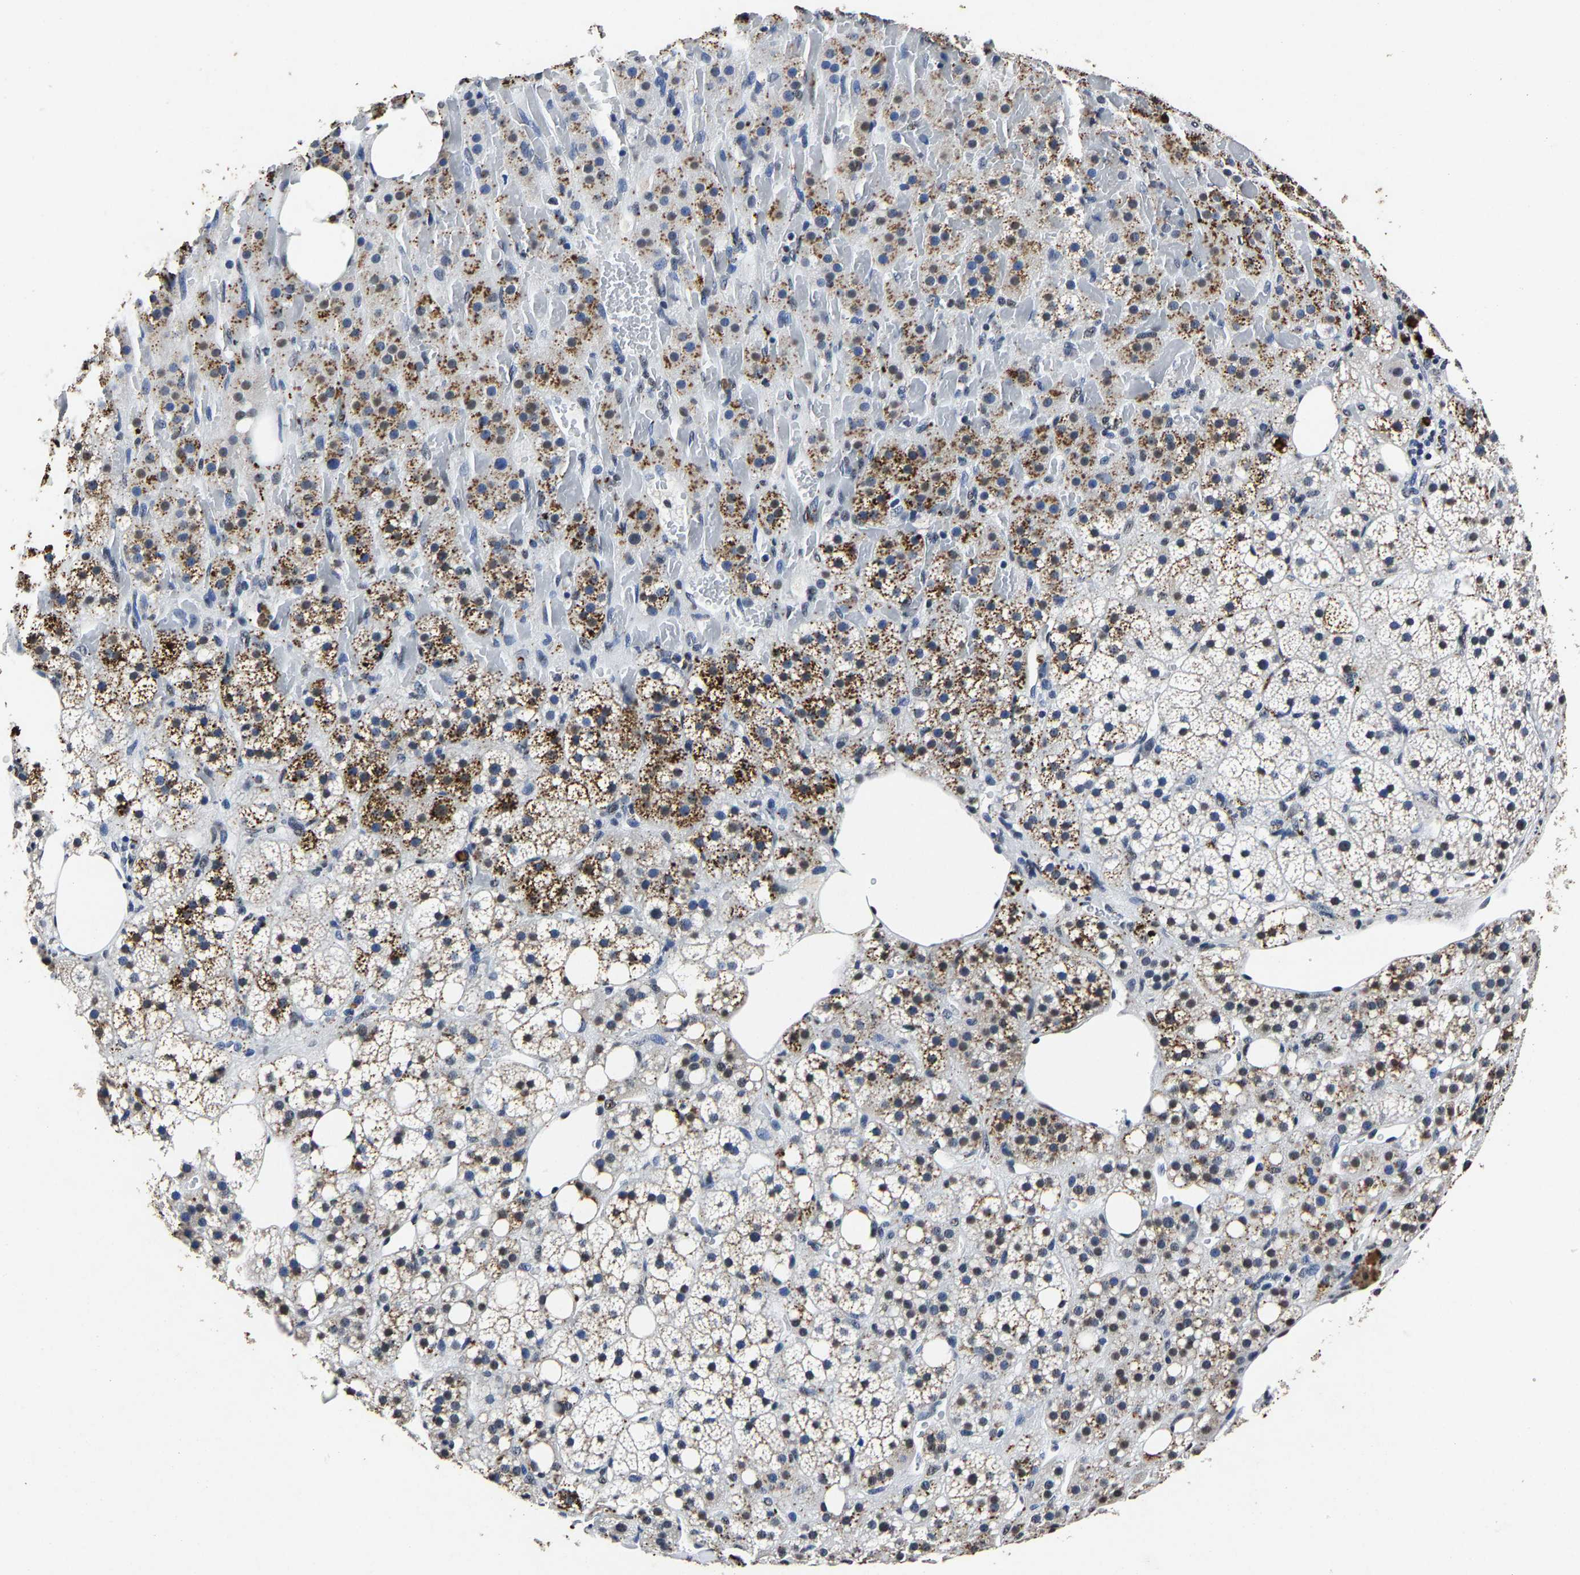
{"staining": {"intensity": "strong", "quantity": "<25%", "location": "cytoplasmic/membranous"}, "tissue": "adrenal gland", "cell_type": "Glandular cells", "image_type": "normal", "snomed": [{"axis": "morphology", "description": "Normal tissue, NOS"}, {"axis": "topography", "description": "Adrenal gland"}], "caption": "Immunohistochemistry photomicrograph of unremarkable adrenal gland: human adrenal gland stained using IHC exhibits medium levels of strong protein expression localized specifically in the cytoplasmic/membranous of glandular cells, appearing as a cytoplasmic/membranous brown color.", "gene": "RBM45", "patient": {"sex": "female", "age": 59}}